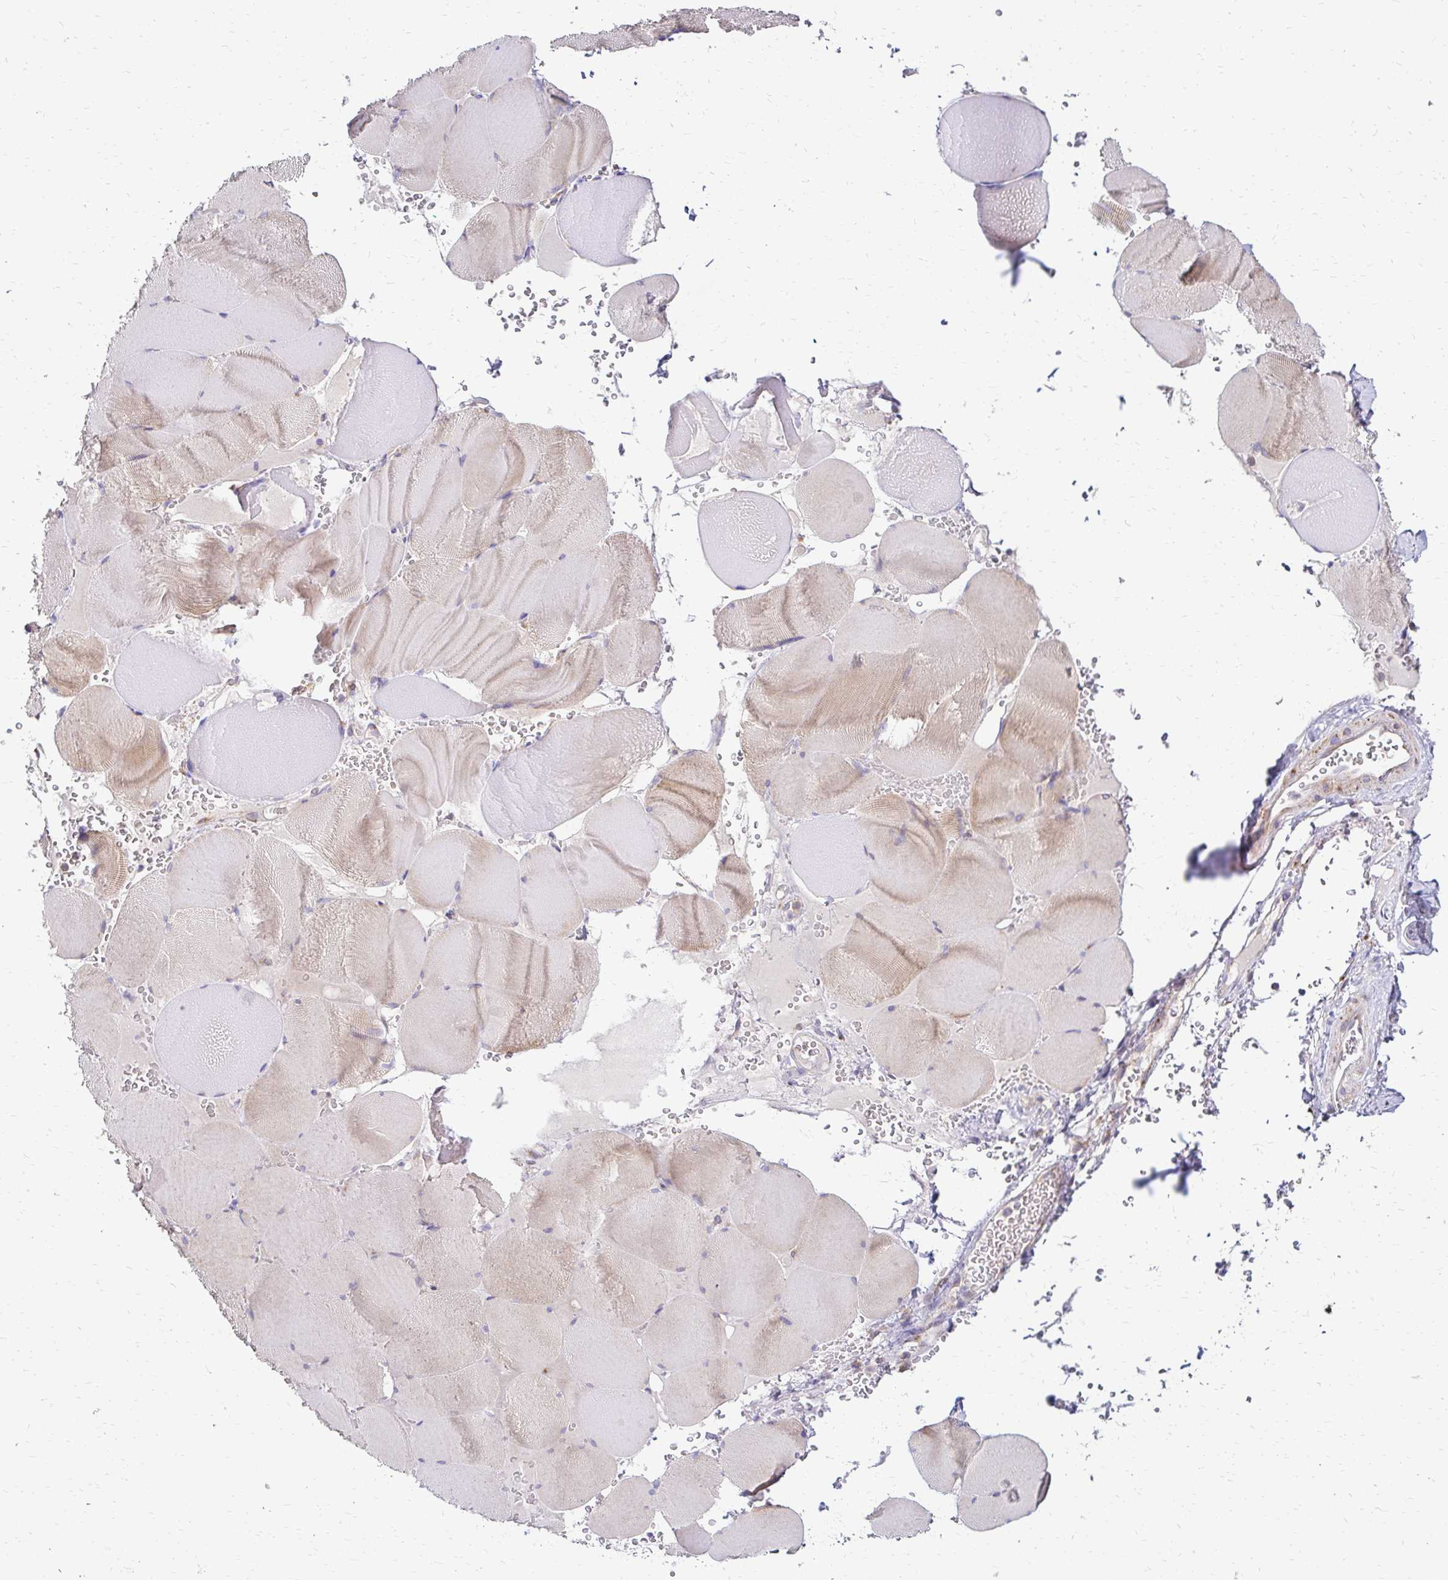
{"staining": {"intensity": "moderate", "quantity": "25%-75%", "location": "cytoplasmic/membranous"}, "tissue": "skeletal muscle", "cell_type": "Myocytes", "image_type": "normal", "snomed": [{"axis": "morphology", "description": "Normal tissue, NOS"}, {"axis": "topography", "description": "Skeletal muscle"}, {"axis": "topography", "description": "Head-Neck"}], "caption": "Immunohistochemistry histopathology image of benign skeletal muscle: human skeletal muscle stained using immunohistochemistry (IHC) reveals medium levels of moderate protein expression localized specifically in the cytoplasmic/membranous of myocytes, appearing as a cytoplasmic/membranous brown color.", "gene": "IDUA", "patient": {"sex": "male", "age": 66}}